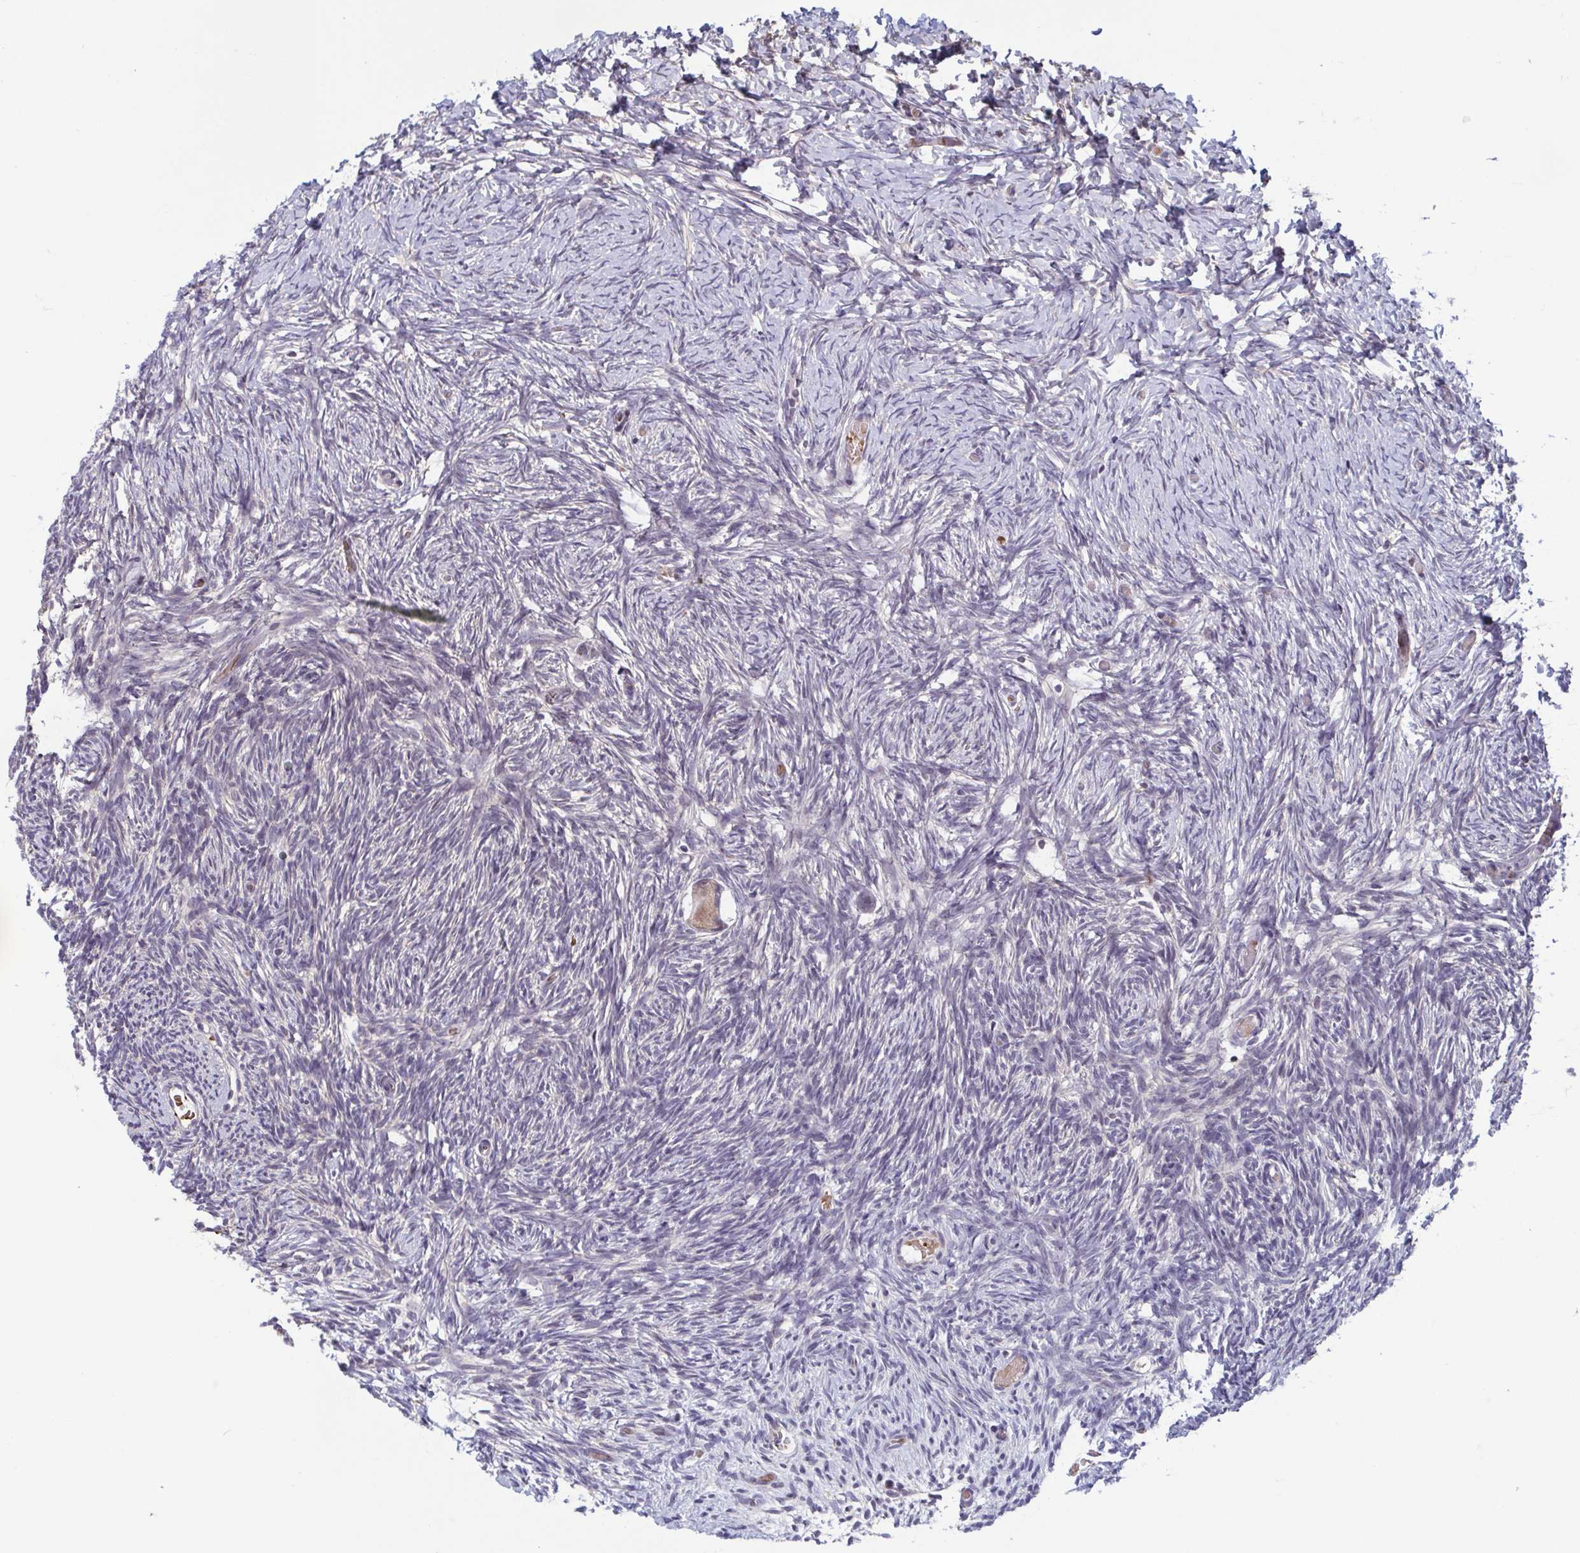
{"staining": {"intensity": "weak", "quantity": ">75%", "location": "cytoplasmic/membranous"}, "tissue": "ovary", "cell_type": "Follicle cells", "image_type": "normal", "snomed": [{"axis": "morphology", "description": "Normal tissue, NOS"}, {"axis": "topography", "description": "Ovary"}], "caption": "Immunohistochemistry histopathology image of normal ovary stained for a protein (brown), which demonstrates low levels of weak cytoplasmic/membranous expression in about >75% of follicle cells.", "gene": "LRRC38", "patient": {"sex": "female", "age": 39}}